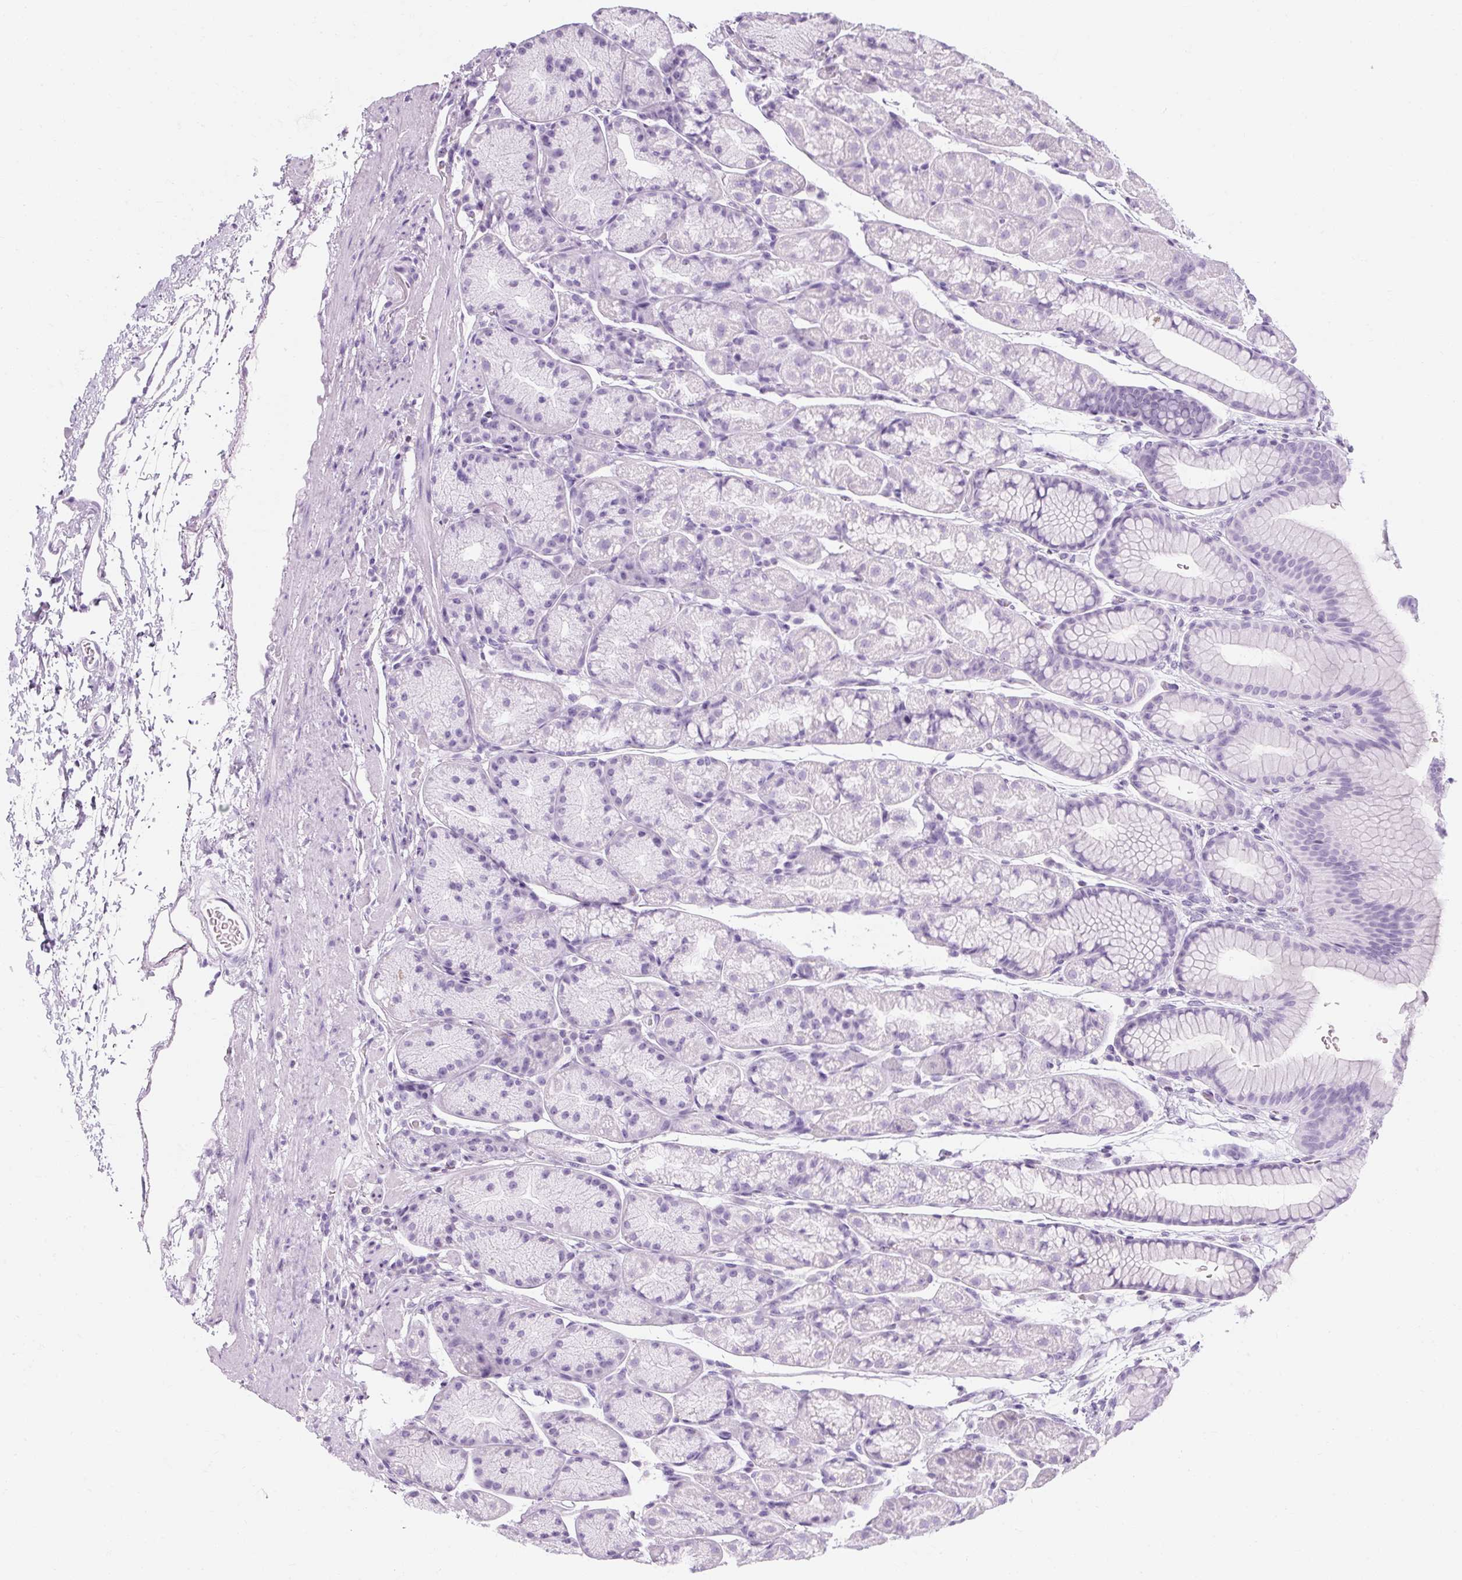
{"staining": {"intensity": "negative", "quantity": "none", "location": "none"}, "tissue": "stomach", "cell_type": "Glandular cells", "image_type": "normal", "snomed": [{"axis": "morphology", "description": "Normal tissue, NOS"}, {"axis": "topography", "description": "Stomach, lower"}], "caption": "Stomach stained for a protein using immunohistochemistry exhibits no positivity glandular cells.", "gene": "TIGD2", "patient": {"sex": "male", "age": 67}}